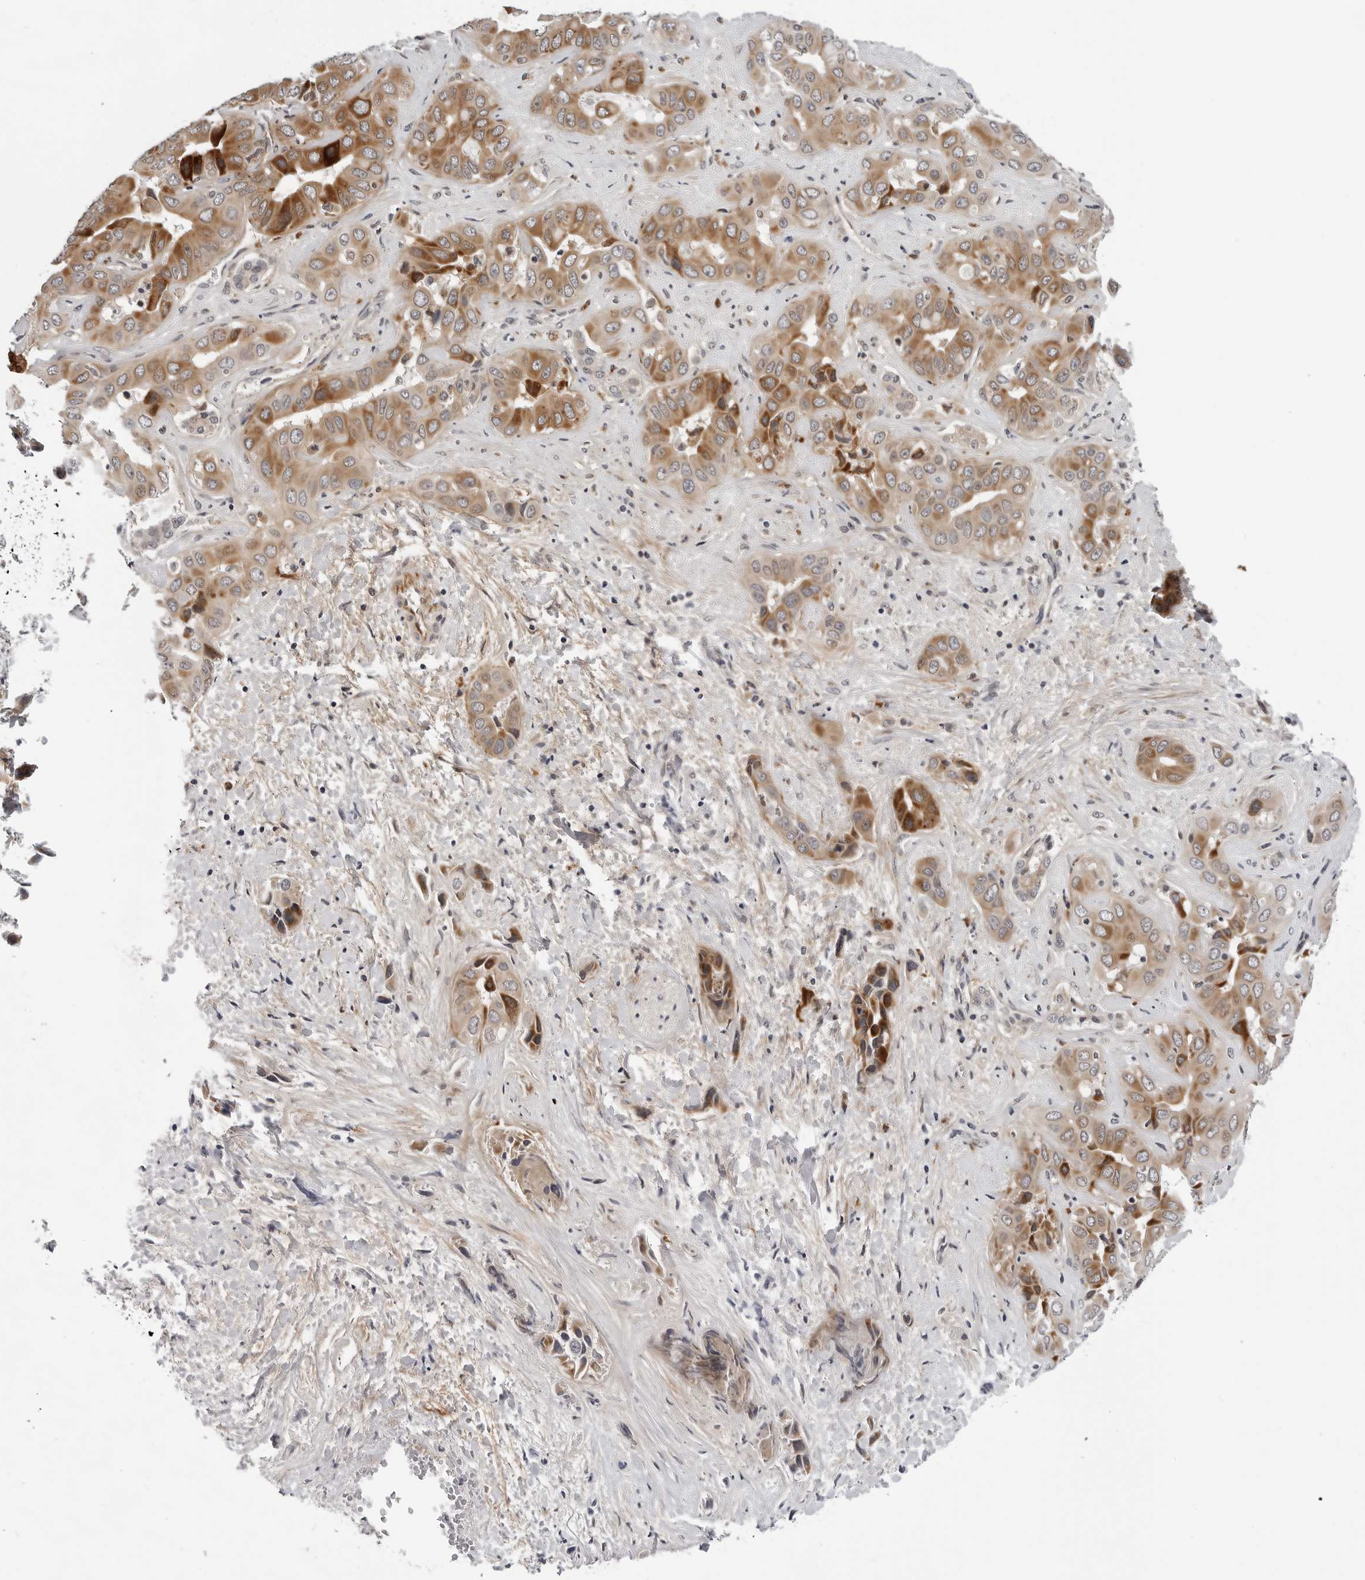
{"staining": {"intensity": "strong", "quantity": "25%-75%", "location": "cytoplasmic/membranous"}, "tissue": "liver cancer", "cell_type": "Tumor cells", "image_type": "cancer", "snomed": [{"axis": "morphology", "description": "Cholangiocarcinoma"}, {"axis": "topography", "description": "Liver"}], "caption": "Brown immunohistochemical staining in human liver cholangiocarcinoma demonstrates strong cytoplasmic/membranous staining in about 25%-75% of tumor cells.", "gene": "KIAA1614", "patient": {"sex": "female", "age": 52}}